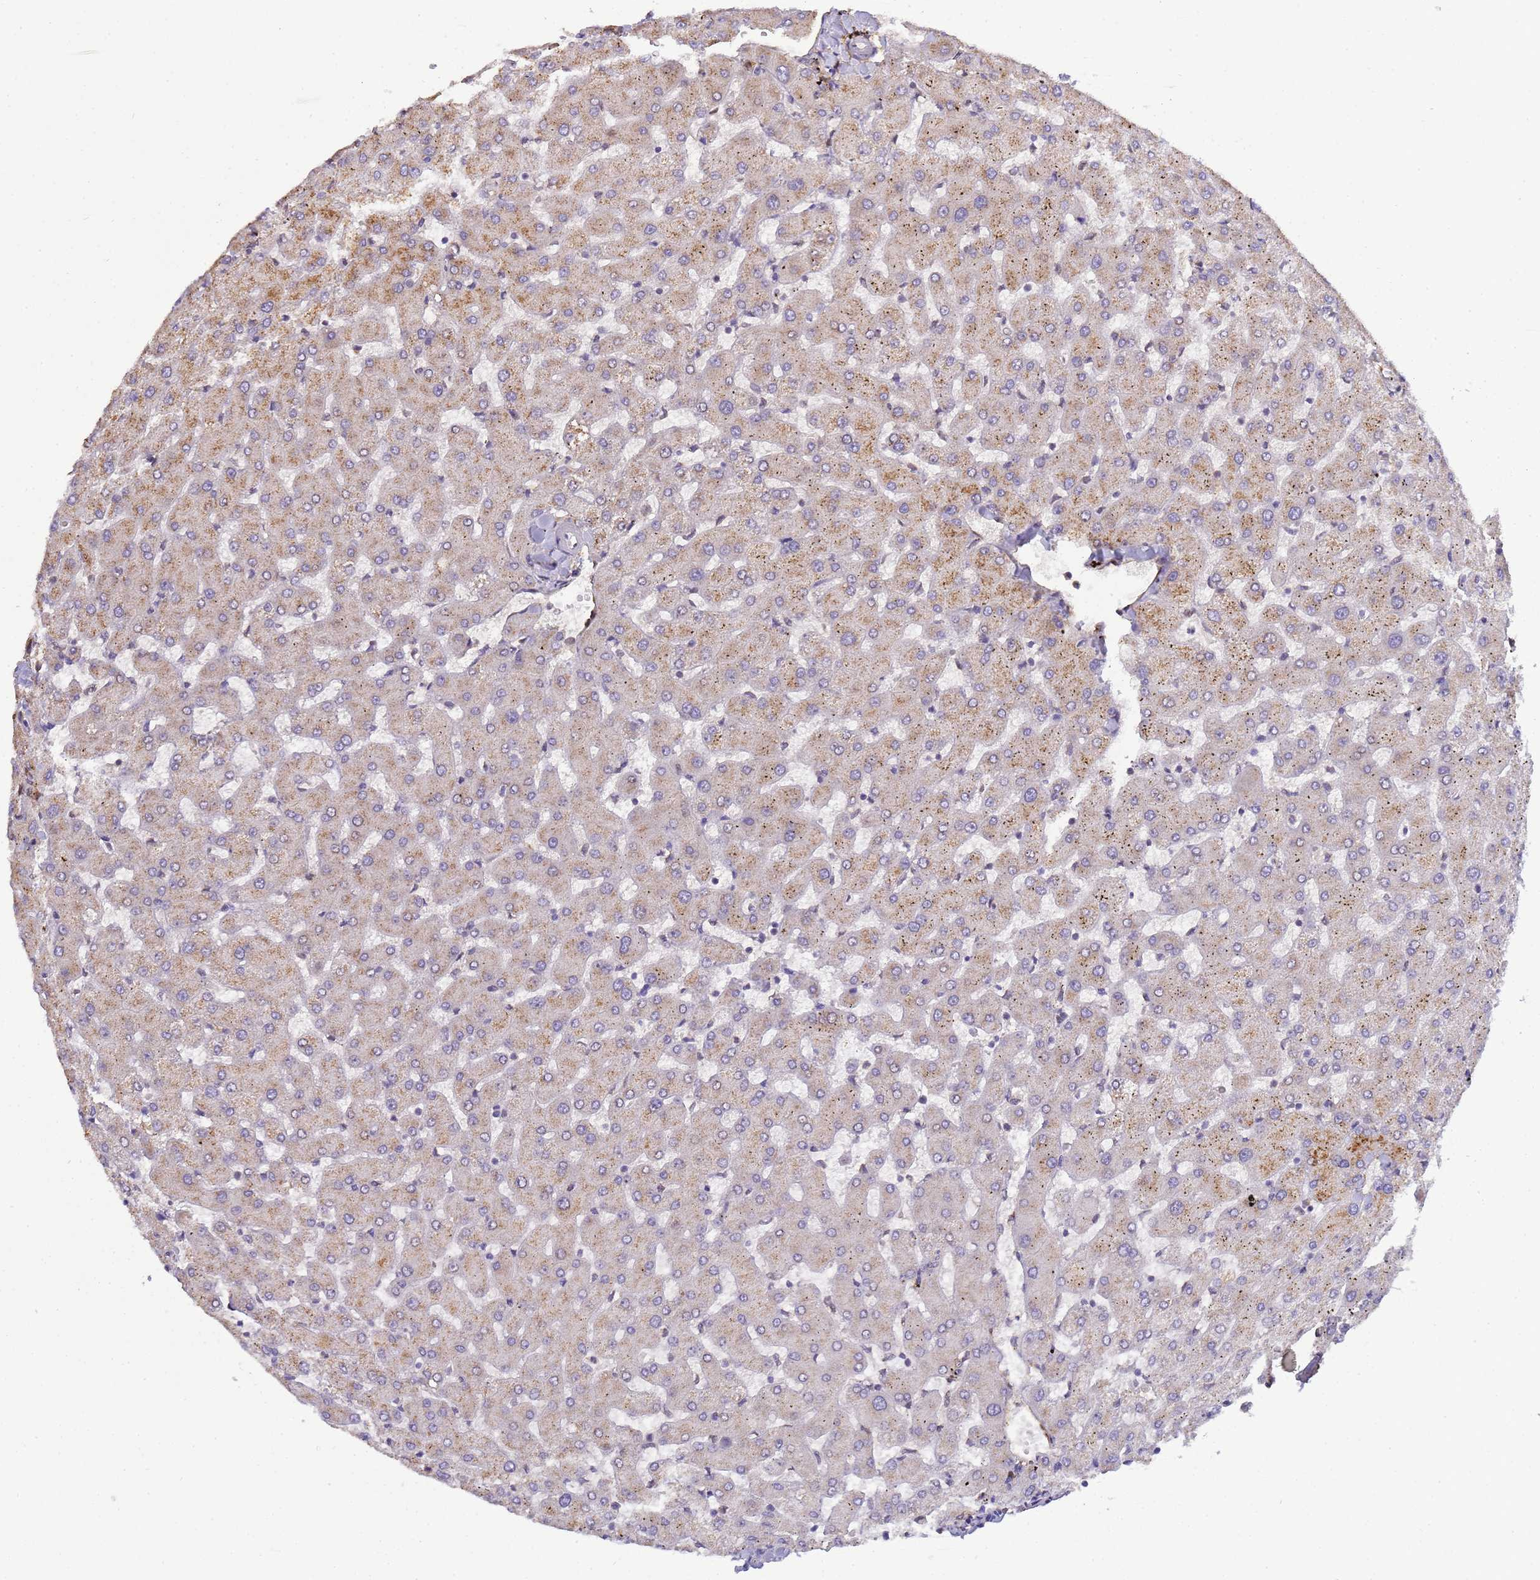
{"staining": {"intensity": "weak", "quantity": "25%-75%", "location": "cytoplasmic/membranous"}, "tissue": "liver", "cell_type": "Cholangiocytes", "image_type": "normal", "snomed": [{"axis": "morphology", "description": "Normal tissue, NOS"}, {"axis": "topography", "description": "Liver"}], "caption": "Normal liver was stained to show a protein in brown. There is low levels of weak cytoplasmic/membranous positivity in approximately 25%-75% of cholangiocytes.", "gene": "PLCXD3", "patient": {"sex": "female", "age": 63}}